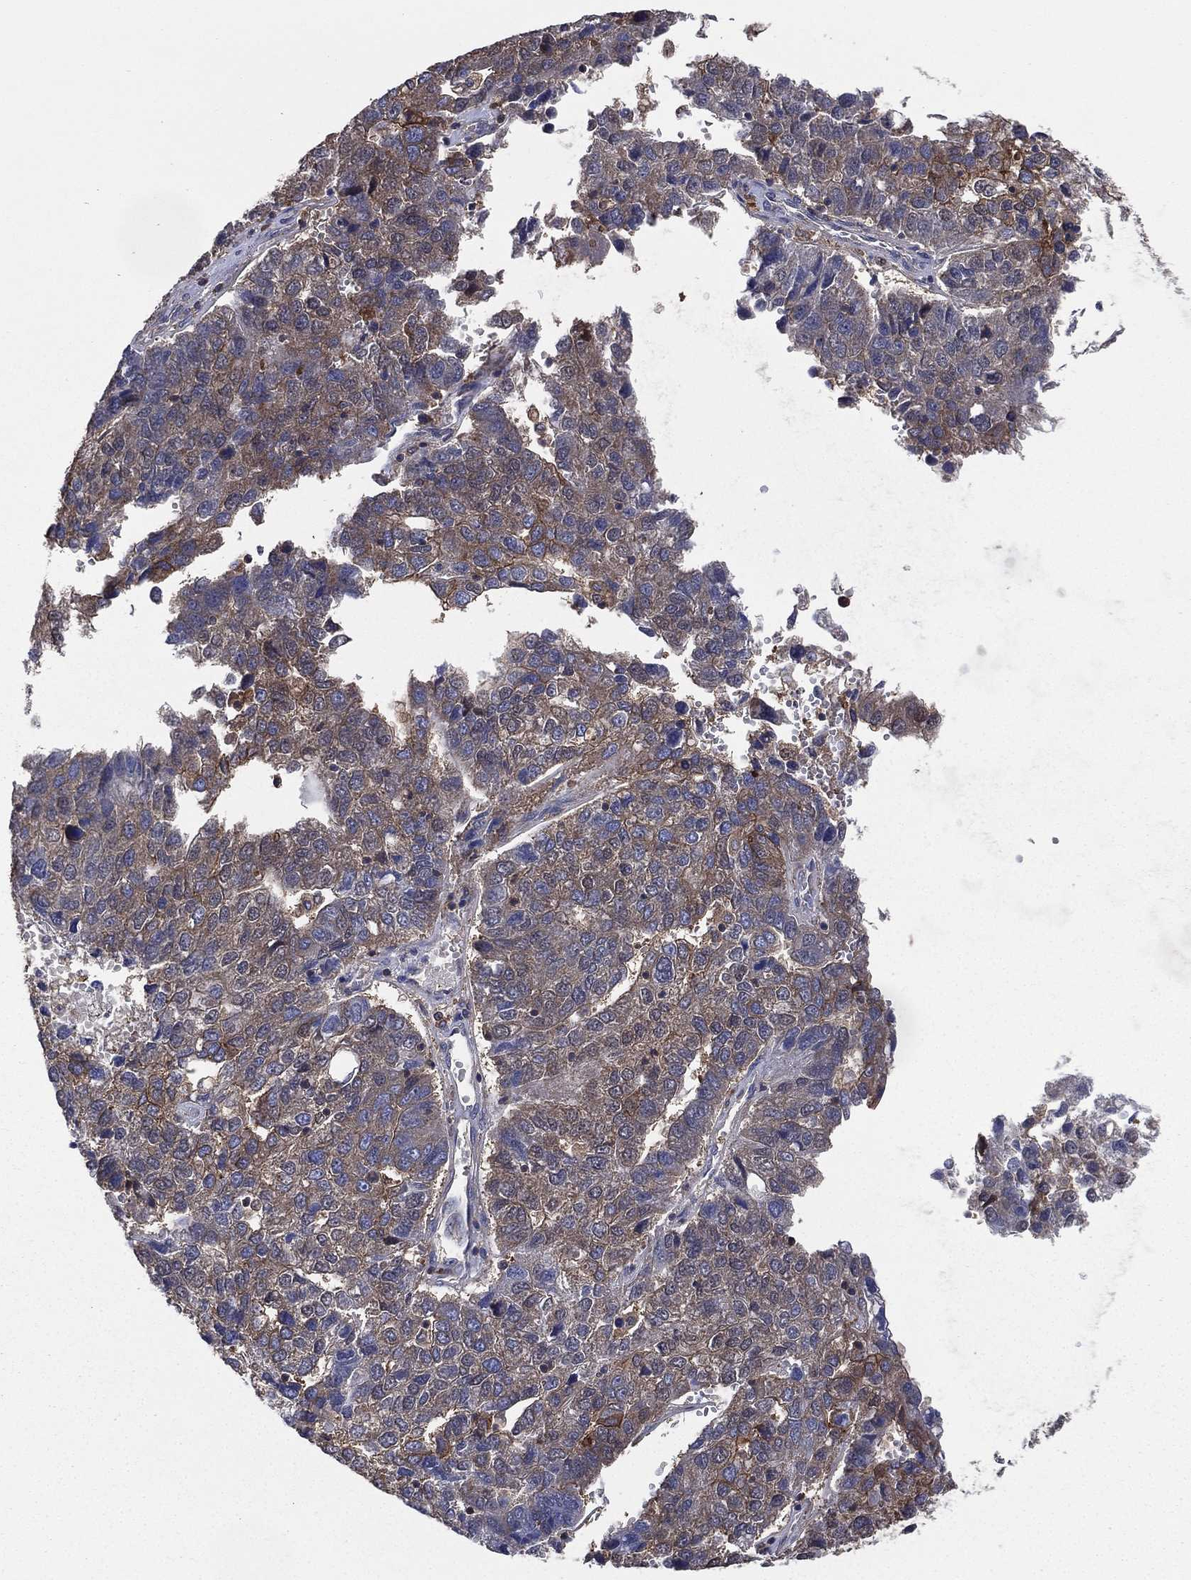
{"staining": {"intensity": "strong", "quantity": "25%-75%", "location": "cytoplasmic/membranous"}, "tissue": "pancreatic cancer", "cell_type": "Tumor cells", "image_type": "cancer", "snomed": [{"axis": "morphology", "description": "Adenocarcinoma, NOS"}, {"axis": "topography", "description": "Pancreas"}], "caption": "There is high levels of strong cytoplasmic/membranous positivity in tumor cells of pancreatic cancer, as demonstrated by immunohistochemical staining (brown color).", "gene": "SMPD3", "patient": {"sex": "female", "age": 61}}